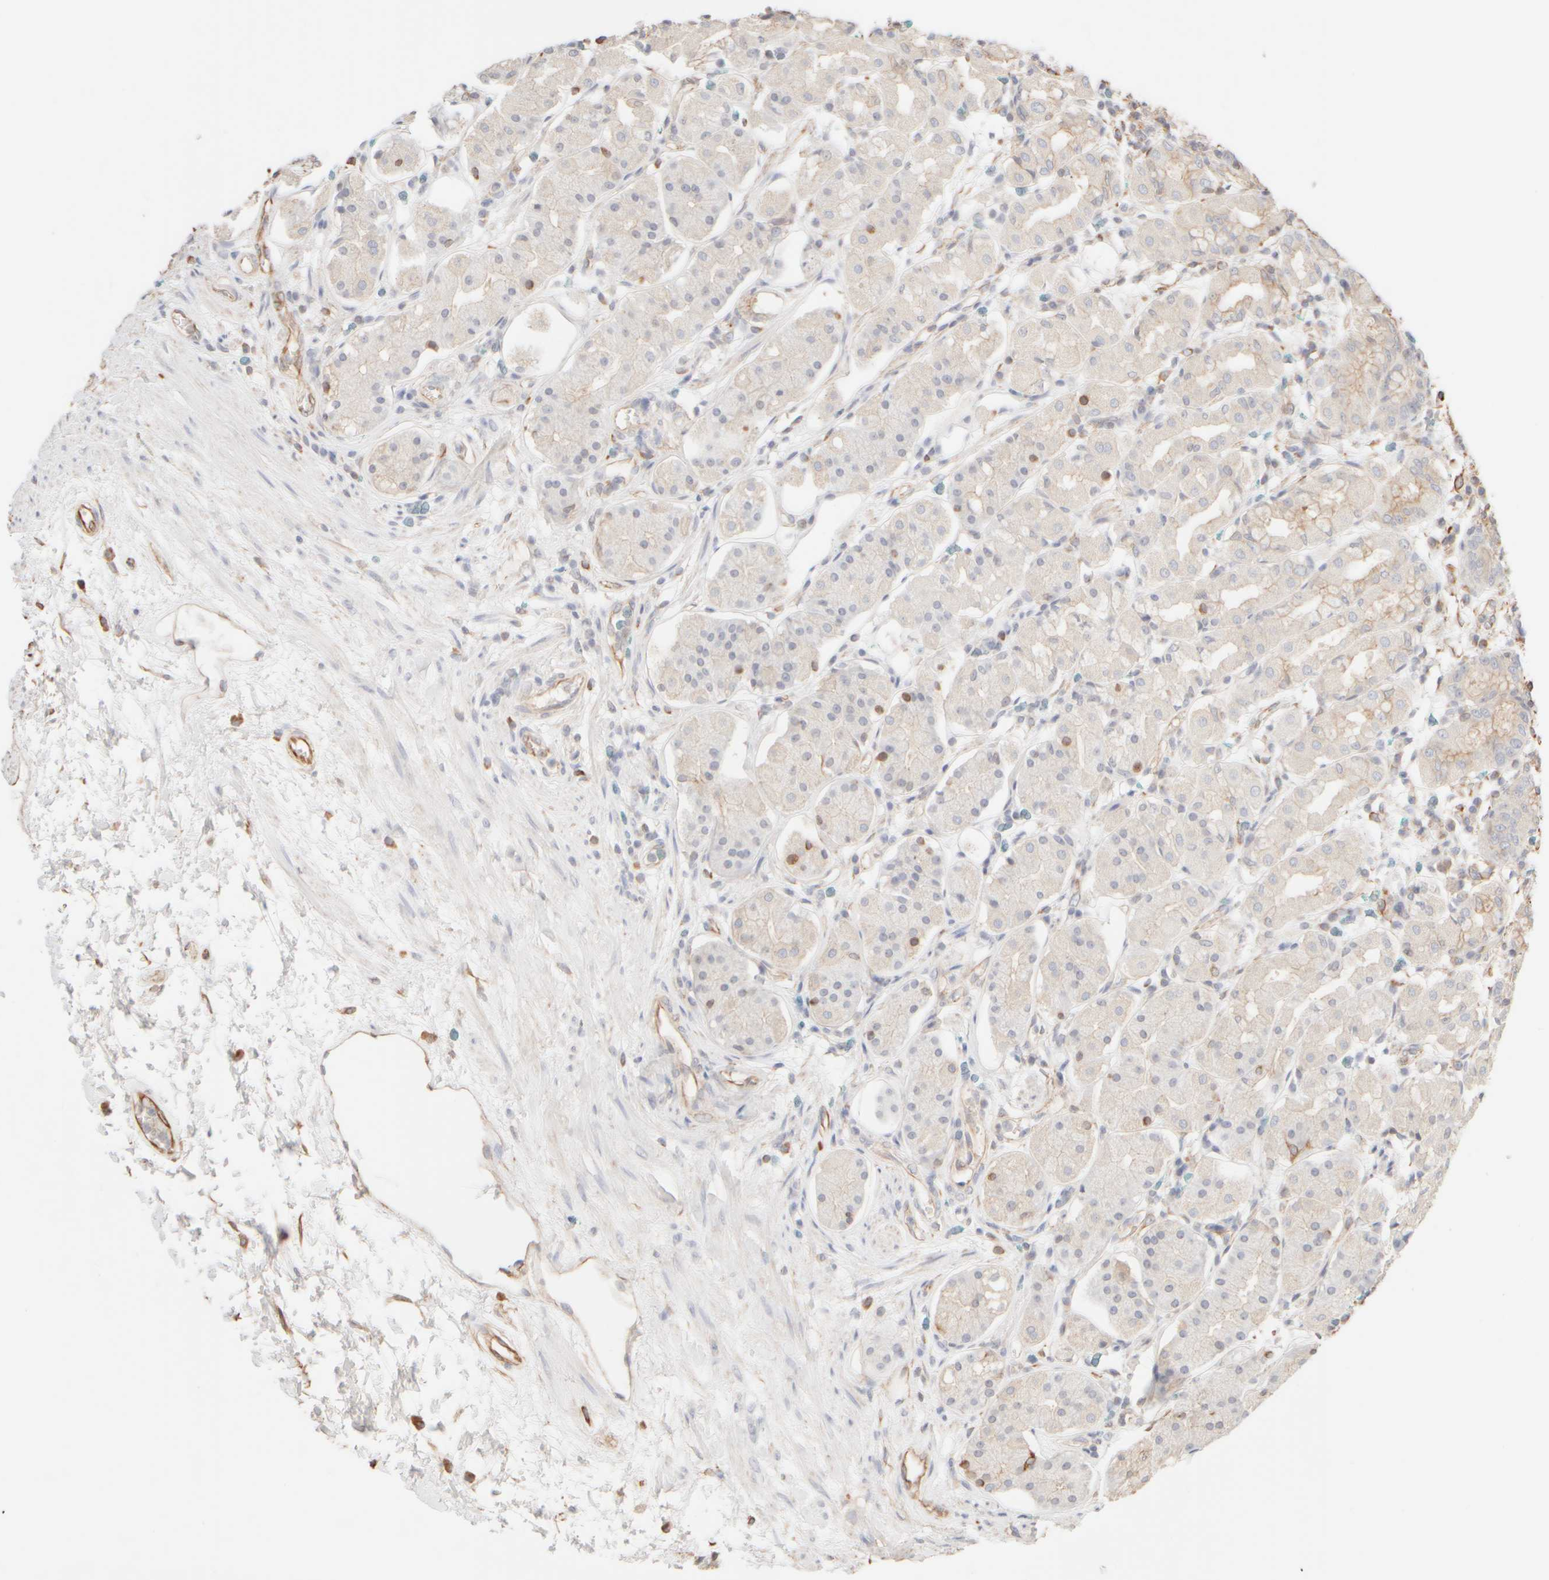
{"staining": {"intensity": "moderate", "quantity": "<25%", "location": "cytoplasmic/membranous"}, "tissue": "stomach", "cell_type": "Glandular cells", "image_type": "normal", "snomed": [{"axis": "morphology", "description": "Normal tissue, NOS"}, {"axis": "topography", "description": "Stomach"}, {"axis": "topography", "description": "Stomach, lower"}], "caption": "Stomach stained with a brown dye displays moderate cytoplasmic/membranous positive expression in approximately <25% of glandular cells.", "gene": "KRT15", "patient": {"sex": "female", "age": 56}}